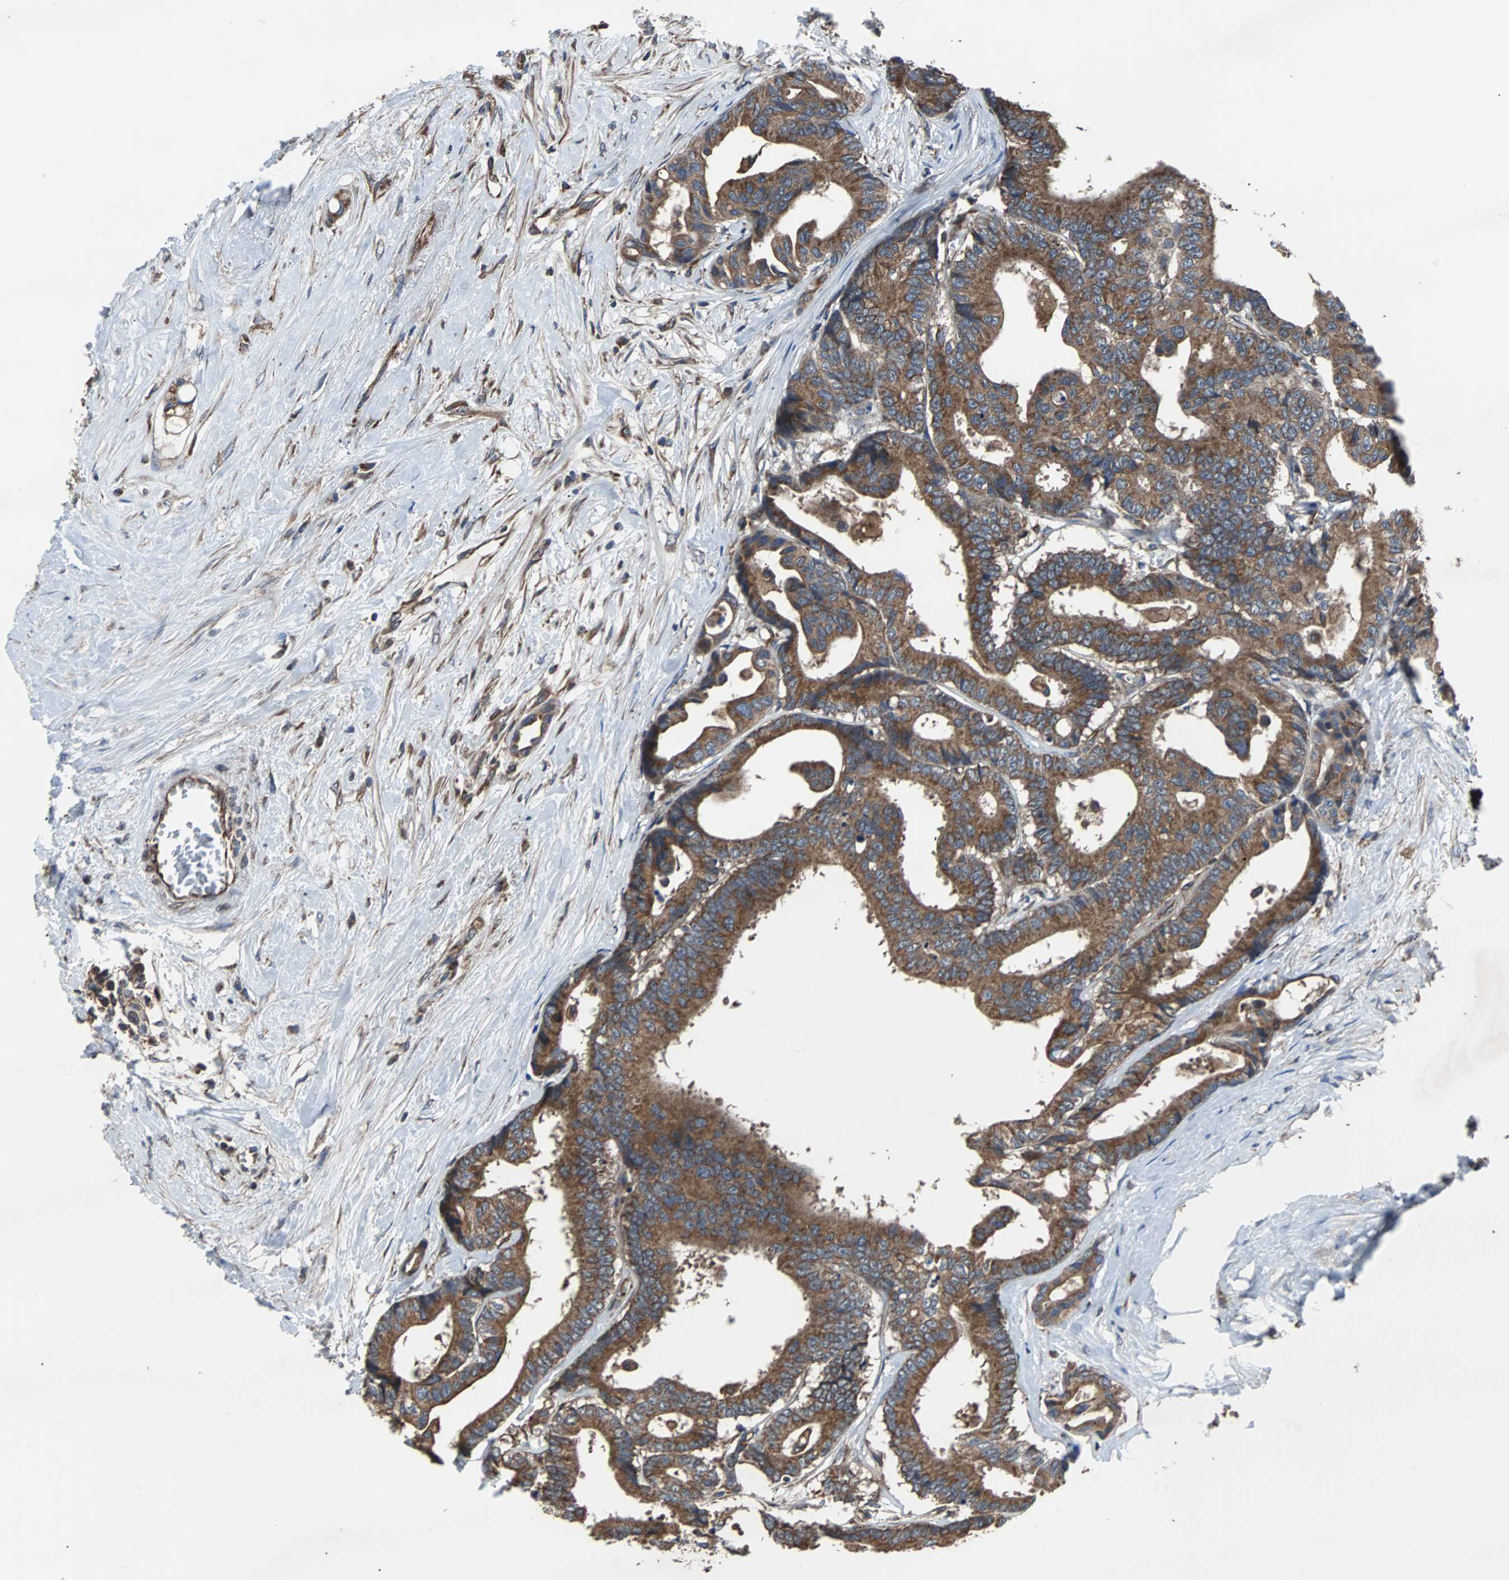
{"staining": {"intensity": "moderate", "quantity": ">75%", "location": "cytoplasmic/membranous"}, "tissue": "colorectal cancer", "cell_type": "Tumor cells", "image_type": "cancer", "snomed": [{"axis": "morphology", "description": "Normal tissue, NOS"}, {"axis": "morphology", "description": "Adenocarcinoma, NOS"}, {"axis": "topography", "description": "Colon"}], "caption": "Human colorectal cancer (adenocarcinoma) stained with a brown dye demonstrates moderate cytoplasmic/membranous positive expression in about >75% of tumor cells.", "gene": "ACTR3", "patient": {"sex": "male", "age": 82}}